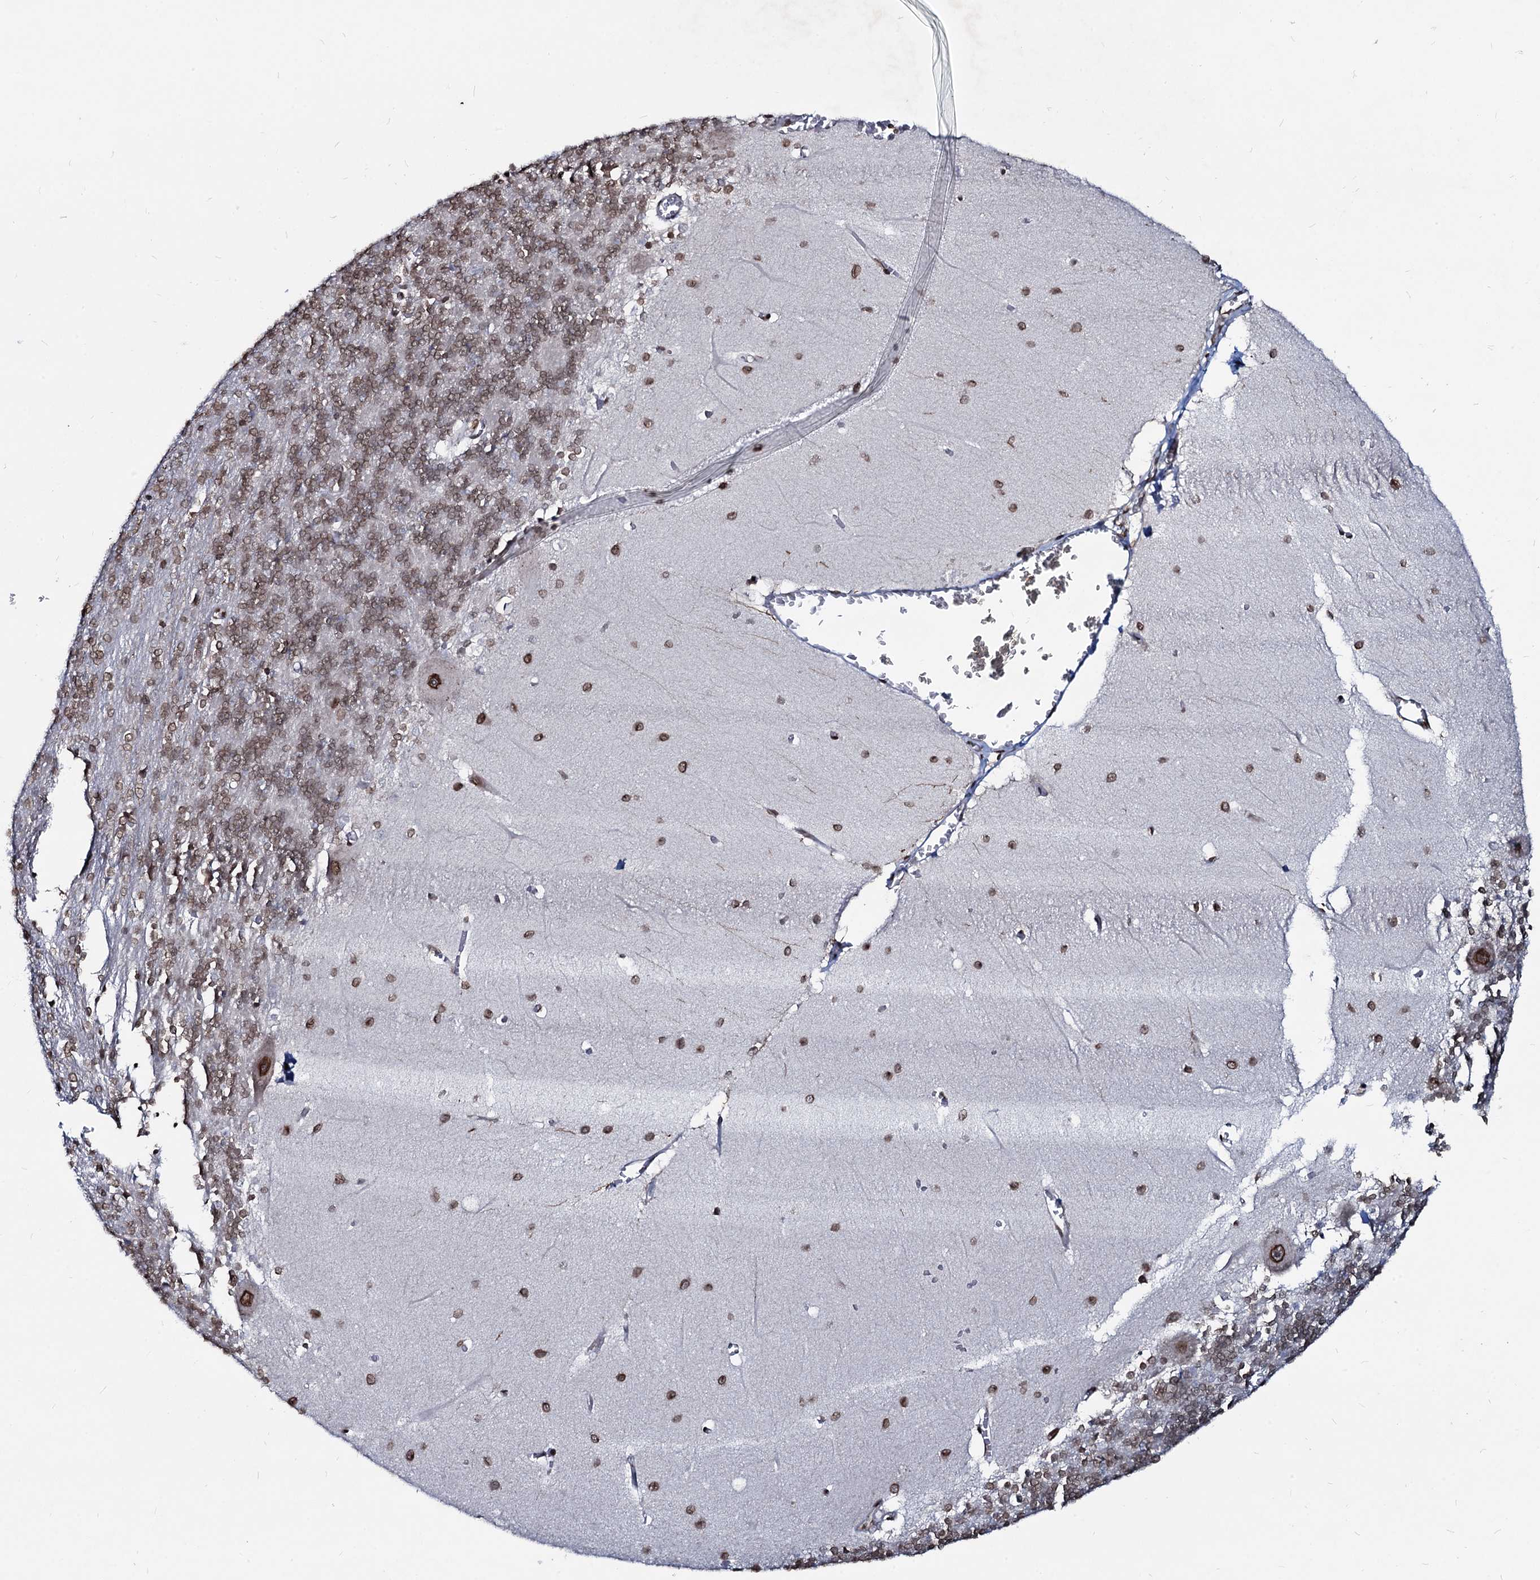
{"staining": {"intensity": "moderate", "quantity": "<25%", "location": "nuclear"}, "tissue": "cerebellum", "cell_type": "Cells in granular layer", "image_type": "normal", "snomed": [{"axis": "morphology", "description": "Normal tissue, NOS"}, {"axis": "topography", "description": "Cerebellum"}], "caption": "A brown stain labels moderate nuclear staining of a protein in cells in granular layer of normal cerebellum. (DAB IHC with brightfield microscopy, high magnification).", "gene": "RNF6", "patient": {"sex": "male", "age": 37}}